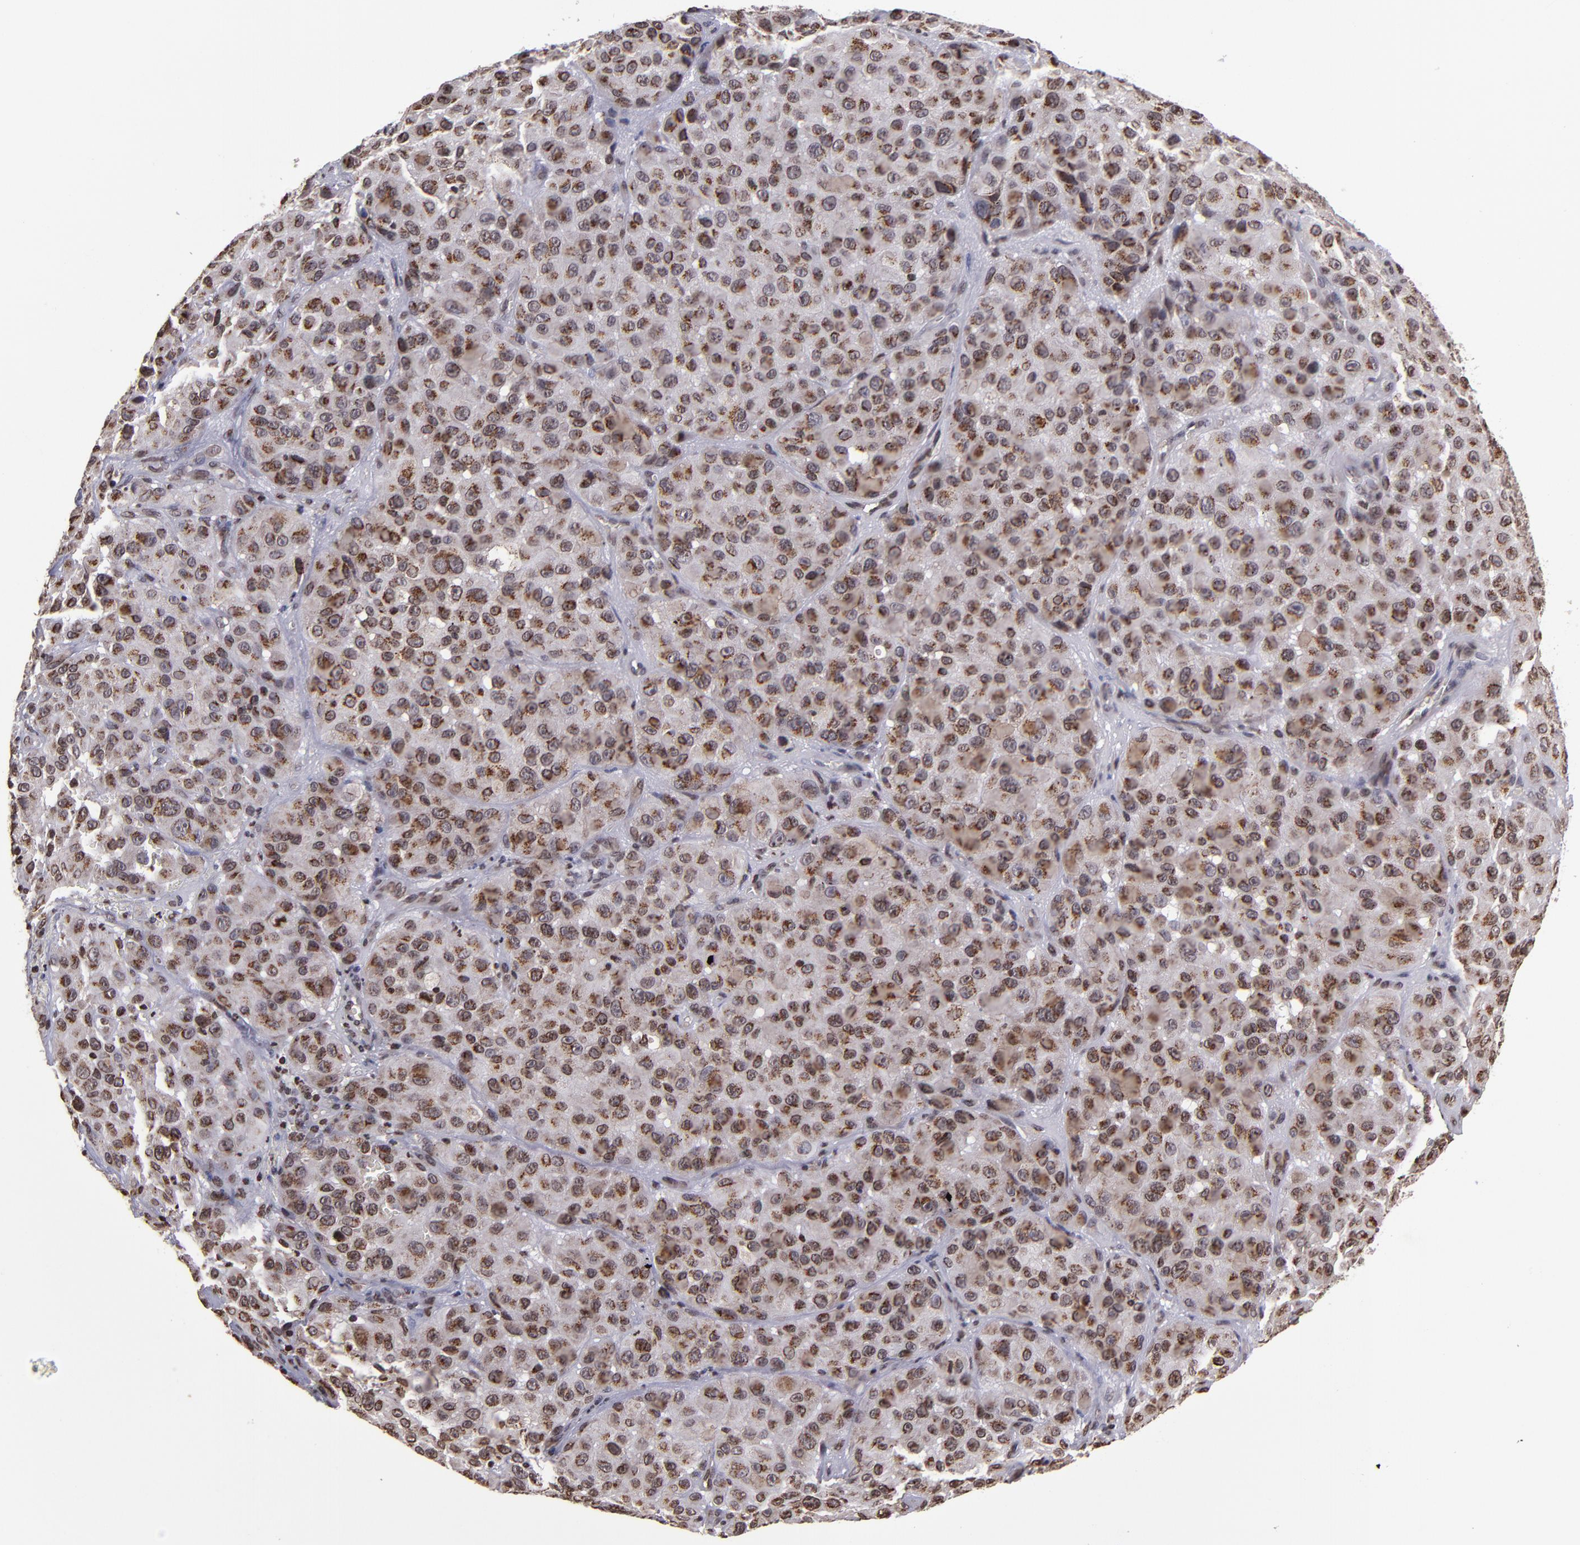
{"staining": {"intensity": "moderate", "quantity": ">75%", "location": "cytoplasmic/membranous,nuclear"}, "tissue": "melanoma", "cell_type": "Tumor cells", "image_type": "cancer", "snomed": [{"axis": "morphology", "description": "Malignant melanoma, NOS"}, {"axis": "topography", "description": "Skin"}], "caption": "The immunohistochemical stain labels moderate cytoplasmic/membranous and nuclear staining in tumor cells of malignant melanoma tissue.", "gene": "CSDC2", "patient": {"sex": "female", "age": 21}}